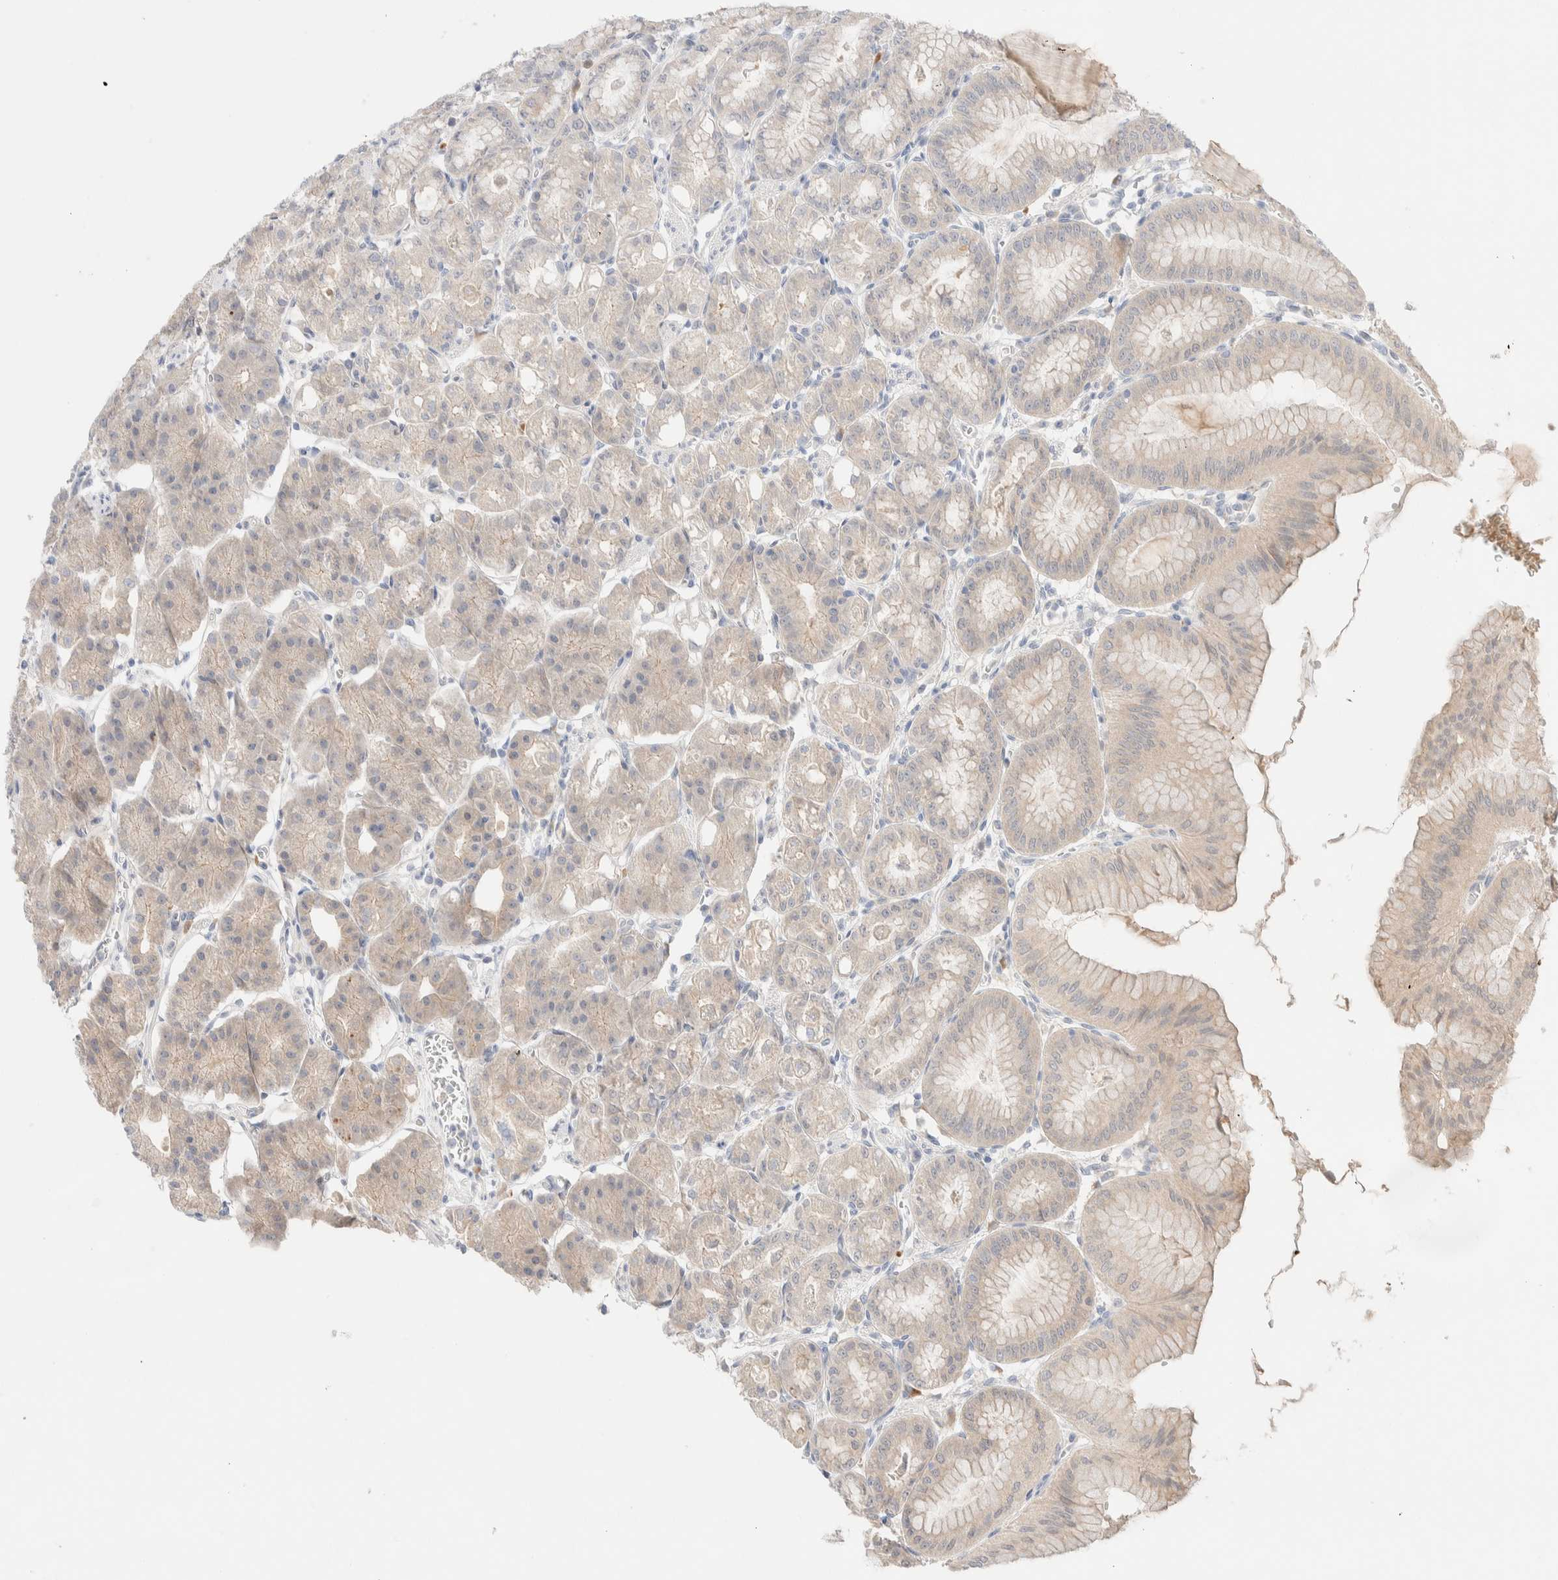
{"staining": {"intensity": "moderate", "quantity": "<25%", "location": "cytoplasmic/membranous"}, "tissue": "stomach", "cell_type": "Glandular cells", "image_type": "normal", "snomed": [{"axis": "morphology", "description": "Normal tissue, NOS"}, {"axis": "topography", "description": "Stomach, lower"}], "caption": "Stomach stained with DAB (3,3'-diaminobenzidine) IHC shows low levels of moderate cytoplasmic/membranous expression in about <25% of glandular cells. Nuclei are stained in blue.", "gene": "CHKA", "patient": {"sex": "male", "age": 71}}